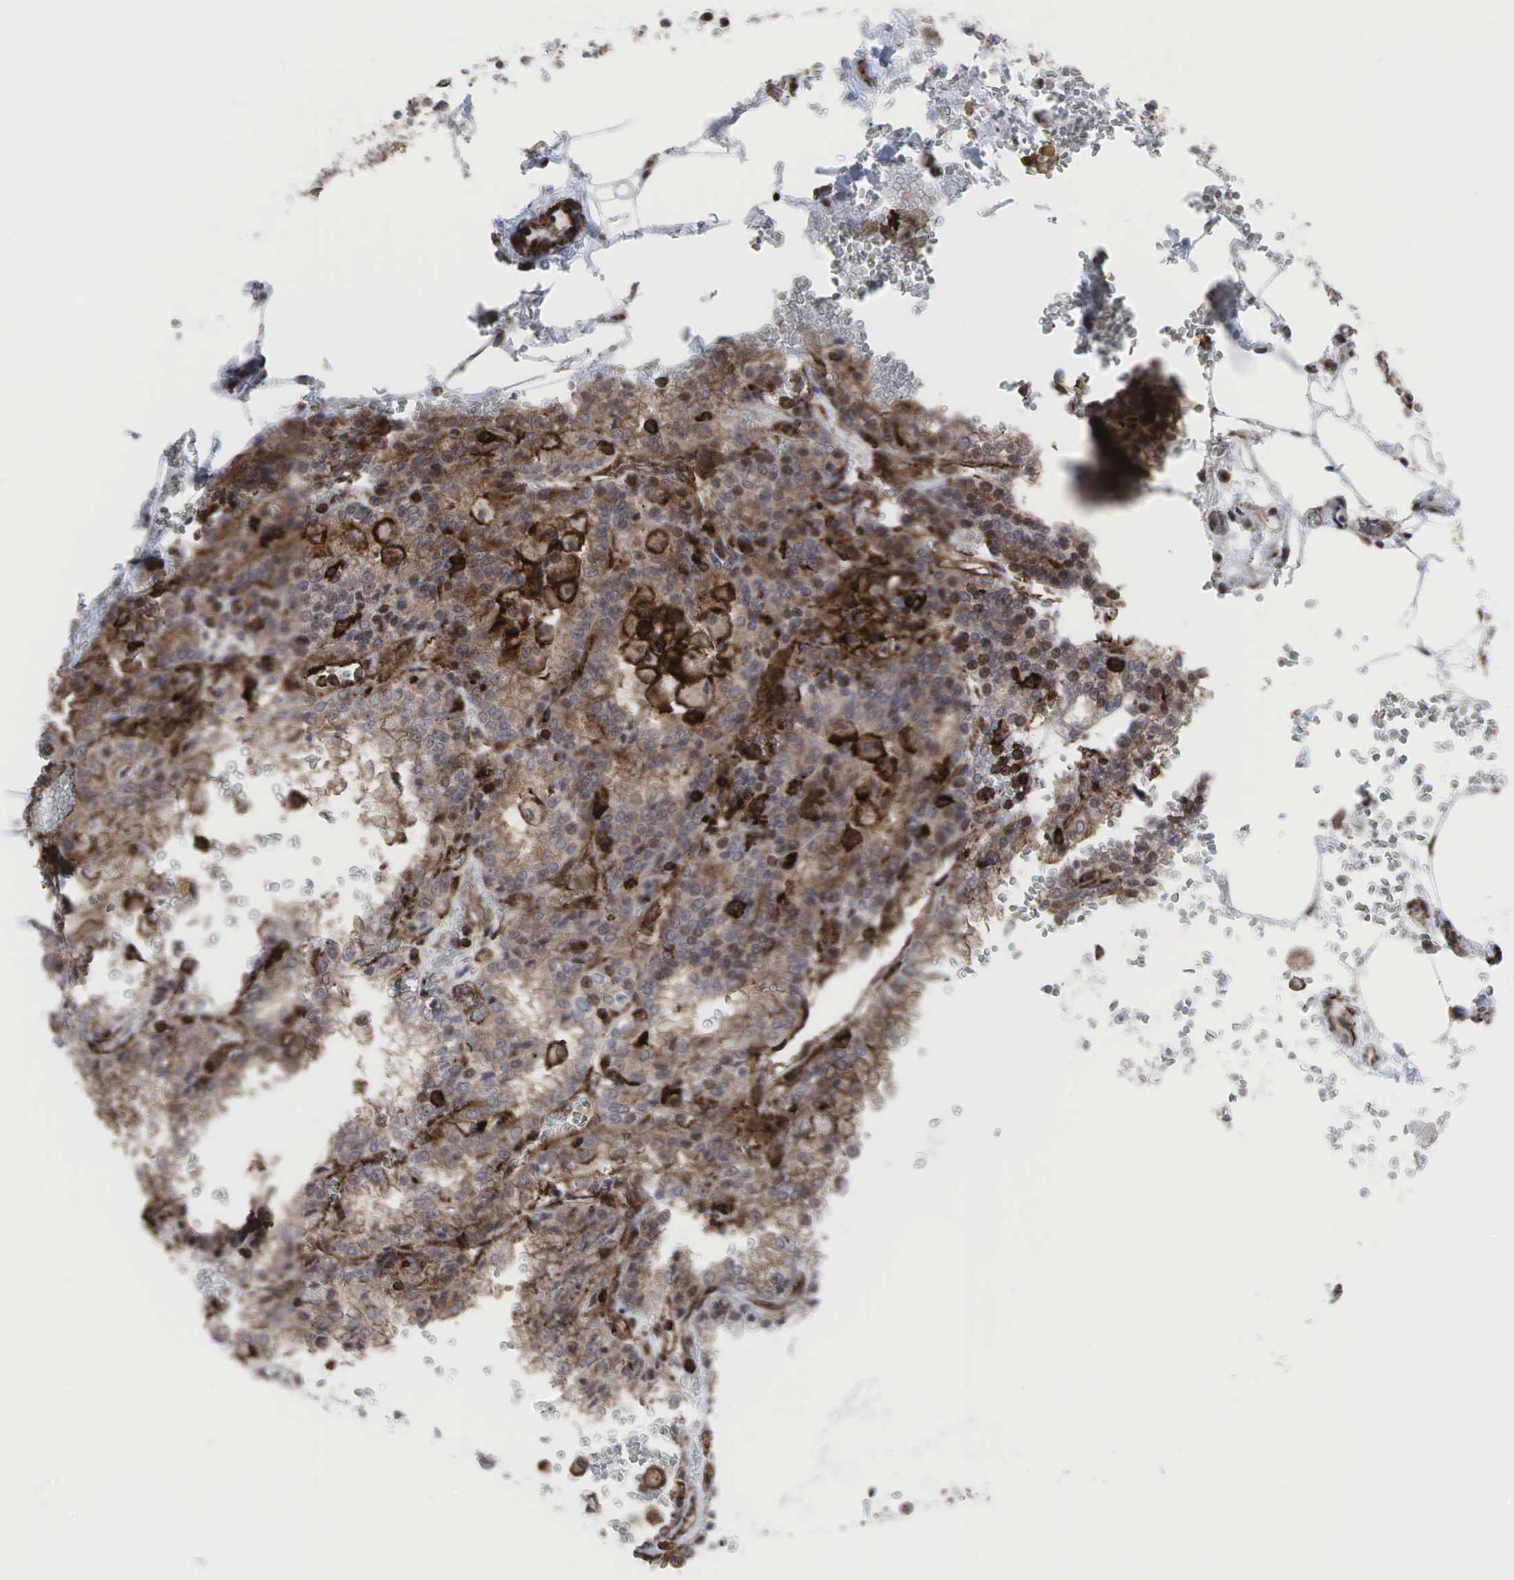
{"staining": {"intensity": "moderate", "quantity": "<25%", "location": "cytoplasmic/membranous,nuclear"}, "tissue": "renal cancer", "cell_type": "Tumor cells", "image_type": "cancer", "snomed": [{"axis": "morphology", "description": "Adenocarcinoma, NOS"}, {"axis": "topography", "description": "Kidney"}], "caption": "Renal adenocarcinoma stained with a brown dye demonstrates moderate cytoplasmic/membranous and nuclear positive positivity in about <25% of tumor cells.", "gene": "GPRASP1", "patient": {"sex": "female", "age": 56}}